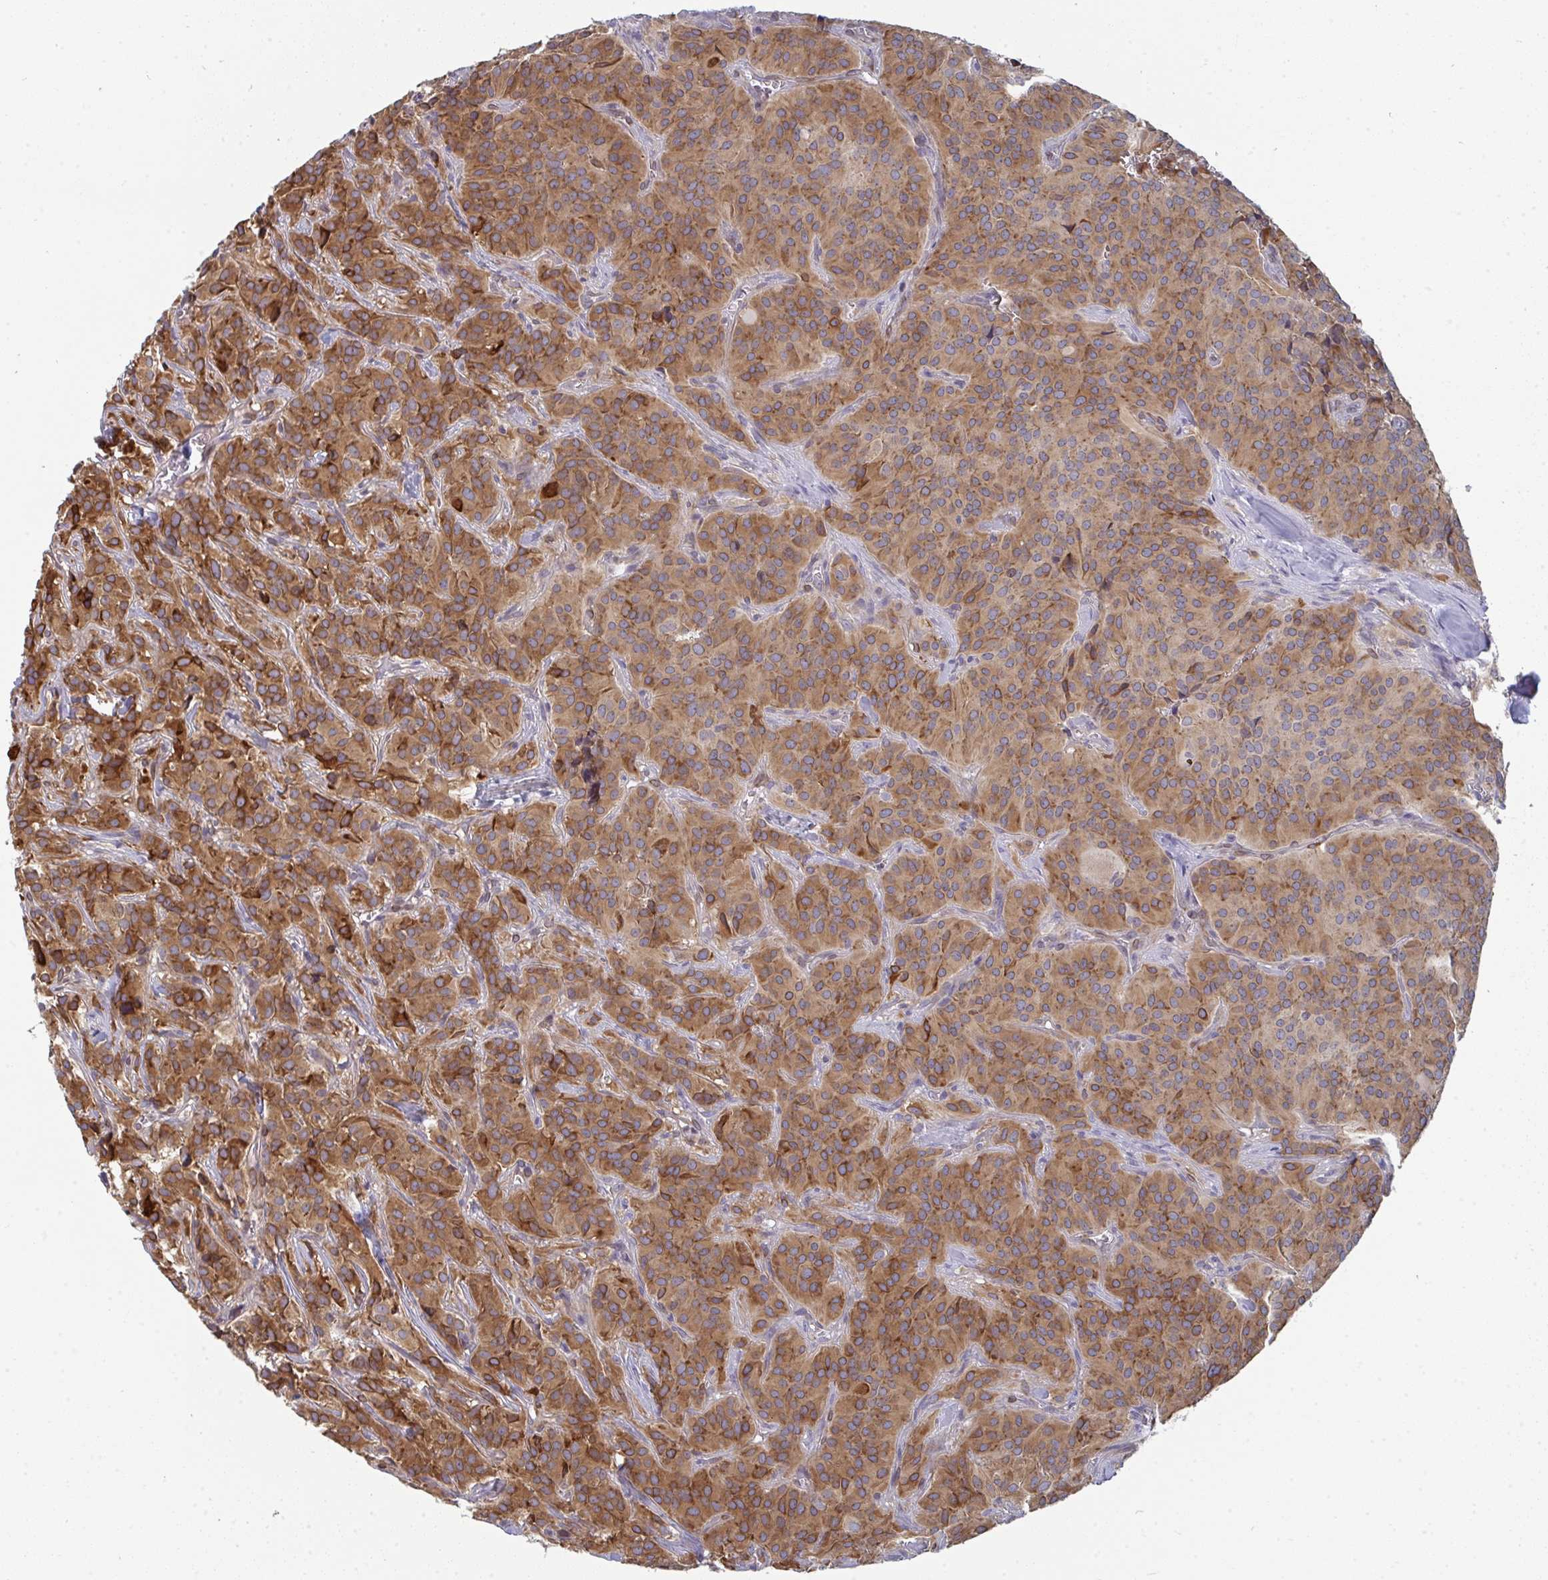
{"staining": {"intensity": "moderate", "quantity": ">75%", "location": "cytoplasmic/membranous"}, "tissue": "glioma", "cell_type": "Tumor cells", "image_type": "cancer", "snomed": [{"axis": "morphology", "description": "Glioma, malignant, Low grade"}, {"axis": "topography", "description": "Brain"}], "caption": "High-power microscopy captured an immunohistochemistry (IHC) micrograph of glioma, revealing moderate cytoplasmic/membranous positivity in about >75% of tumor cells.", "gene": "LYSMD4", "patient": {"sex": "male", "age": 42}}